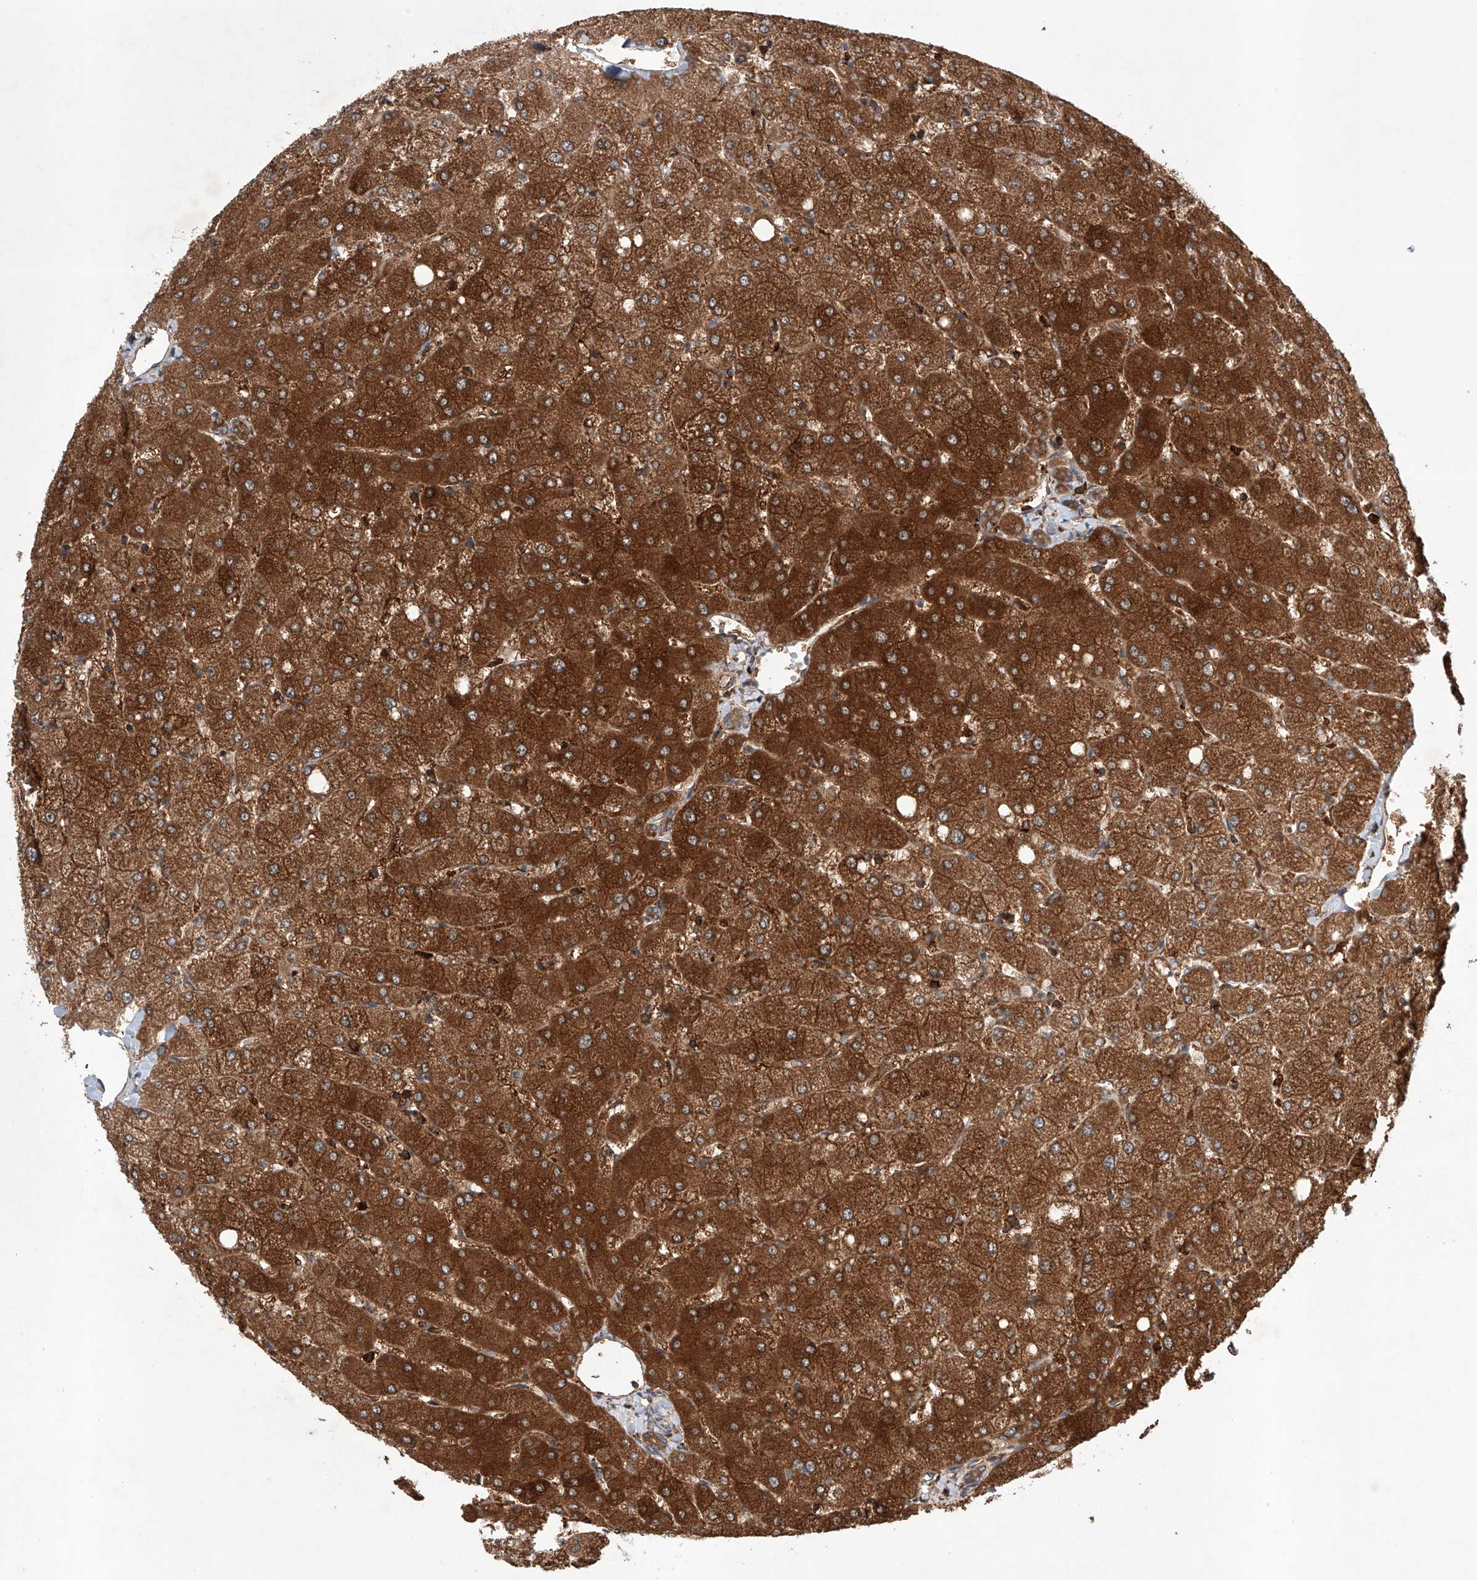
{"staining": {"intensity": "moderate", "quantity": "25%-75%", "location": "cytoplasmic/membranous"}, "tissue": "liver", "cell_type": "Cholangiocytes", "image_type": "normal", "snomed": [{"axis": "morphology", "description": "Normal tissue, NOS"}, {"axis": "topography", "description": "Liver"}], "caption": "This histopathology image shows normal liver stained with IHC to label a protein in brown. The cytoplasmic/membranous of cholangiocytes show moderate positivity for the protein. Nuclei are counter-stained blue.", "gene": "TIMM23", "patient": {"sex": "female", "age": 54}}